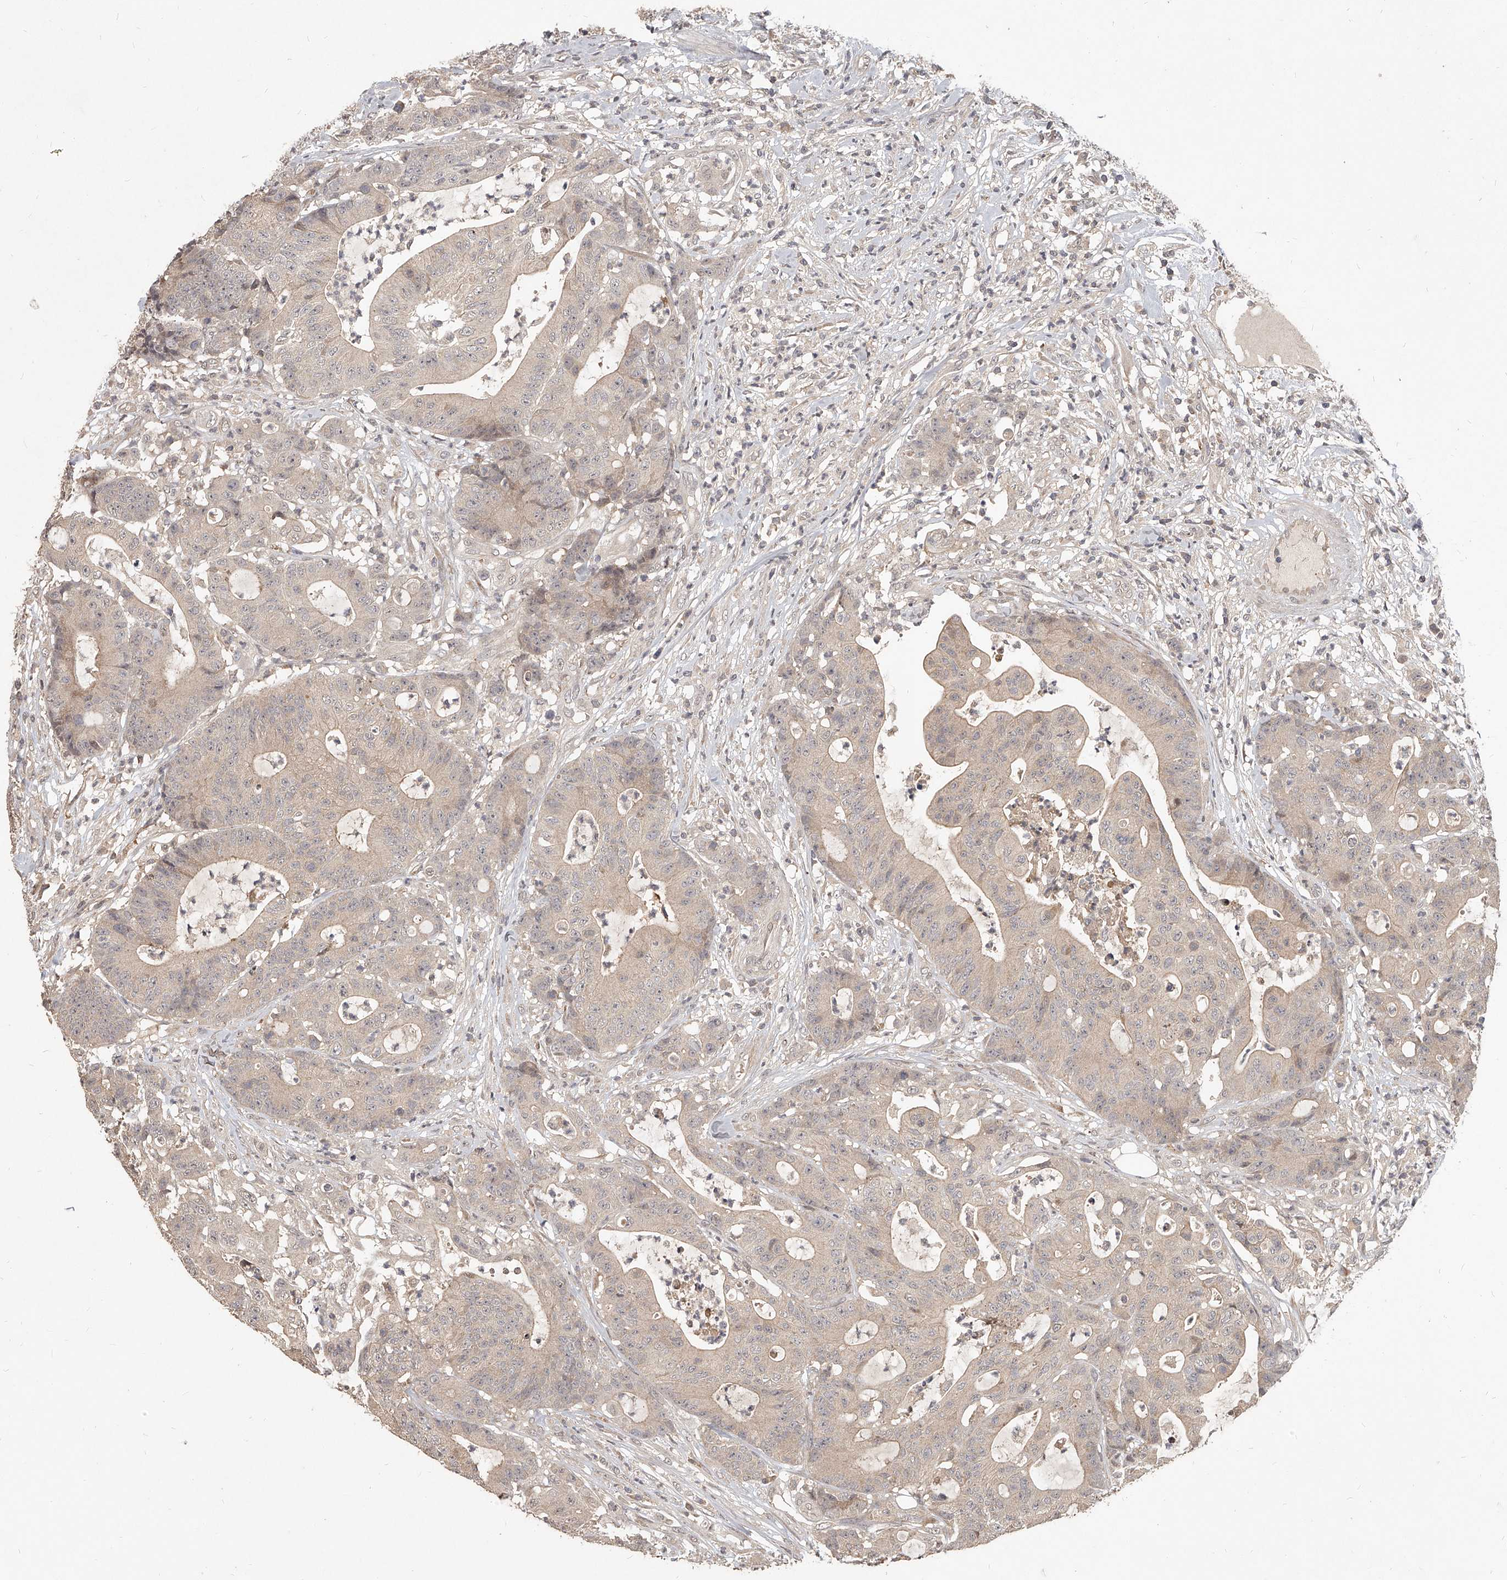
{"staining": {"intensity": "weak", "quantity": "<25%", "location": "cytoplasmic/membranous"}, "tissue": "colorectal cancer", "cell_type": "Tumor cells", "image_type": "cancer", "snomed": [{"axis": "morphology", "description": "Adenocarcinoma, NOS"}, {"axis": "topography", "description": "Colon"}], "caption": "IHC of human colorectal cancer reveals no expression in tumor cells.", "gene": "SLC37A1", "patient": {"sex": "female", "age": 84}}